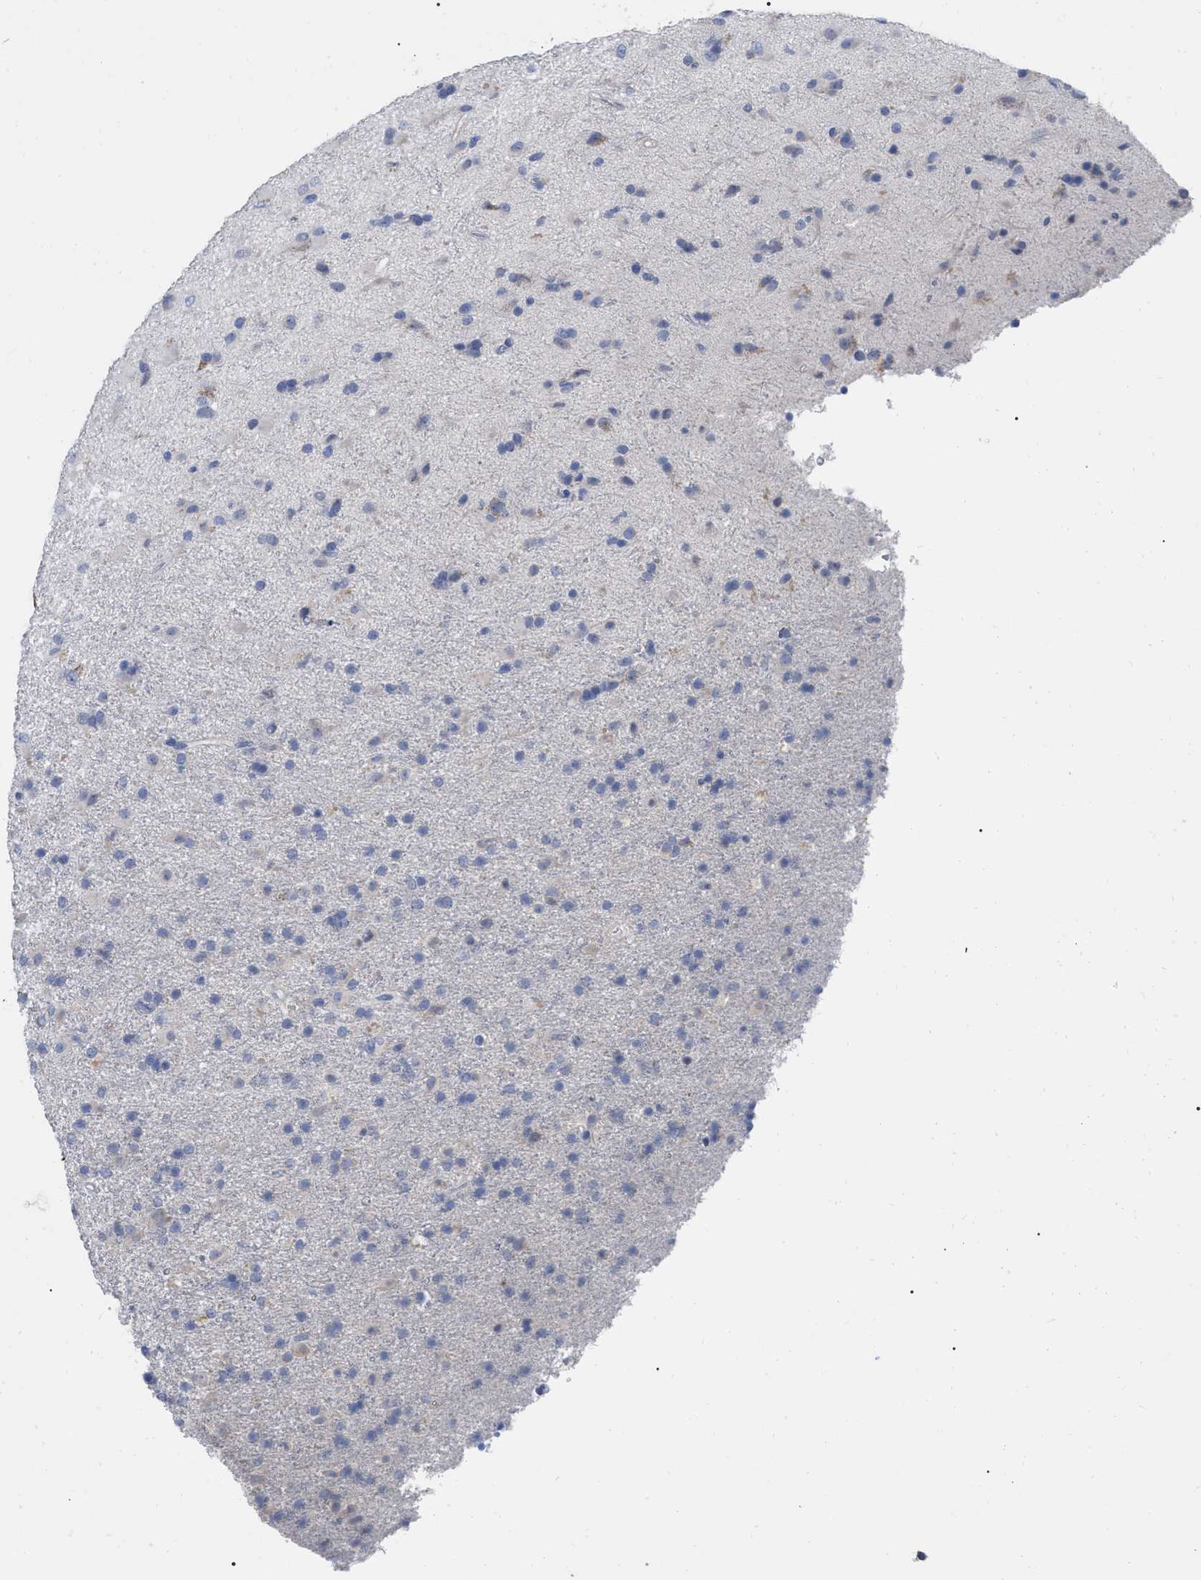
{"staining": {"intensity": "weak", "quantity": "<25%", "location": "cytoplasmic/membranous"}, "tissue": "glioma", "cell_type": "Tumor cells", "image_type": "cancer", "snomed": [{"axis": "morphology", "description": "Glioma, malignant, Low grade"}, {"axis": "topography", "description": "Brain"}], "caption": "A high-resolution image shows IHC staining of glioma, which exhibits no significant positivity in tumor cells. (DAB (3,3'-diaminobenzidine) IHC with hematoxylin counter stain).", "gene": "IGHV5-51", "patient": {"sex": "male", "age": 65}}